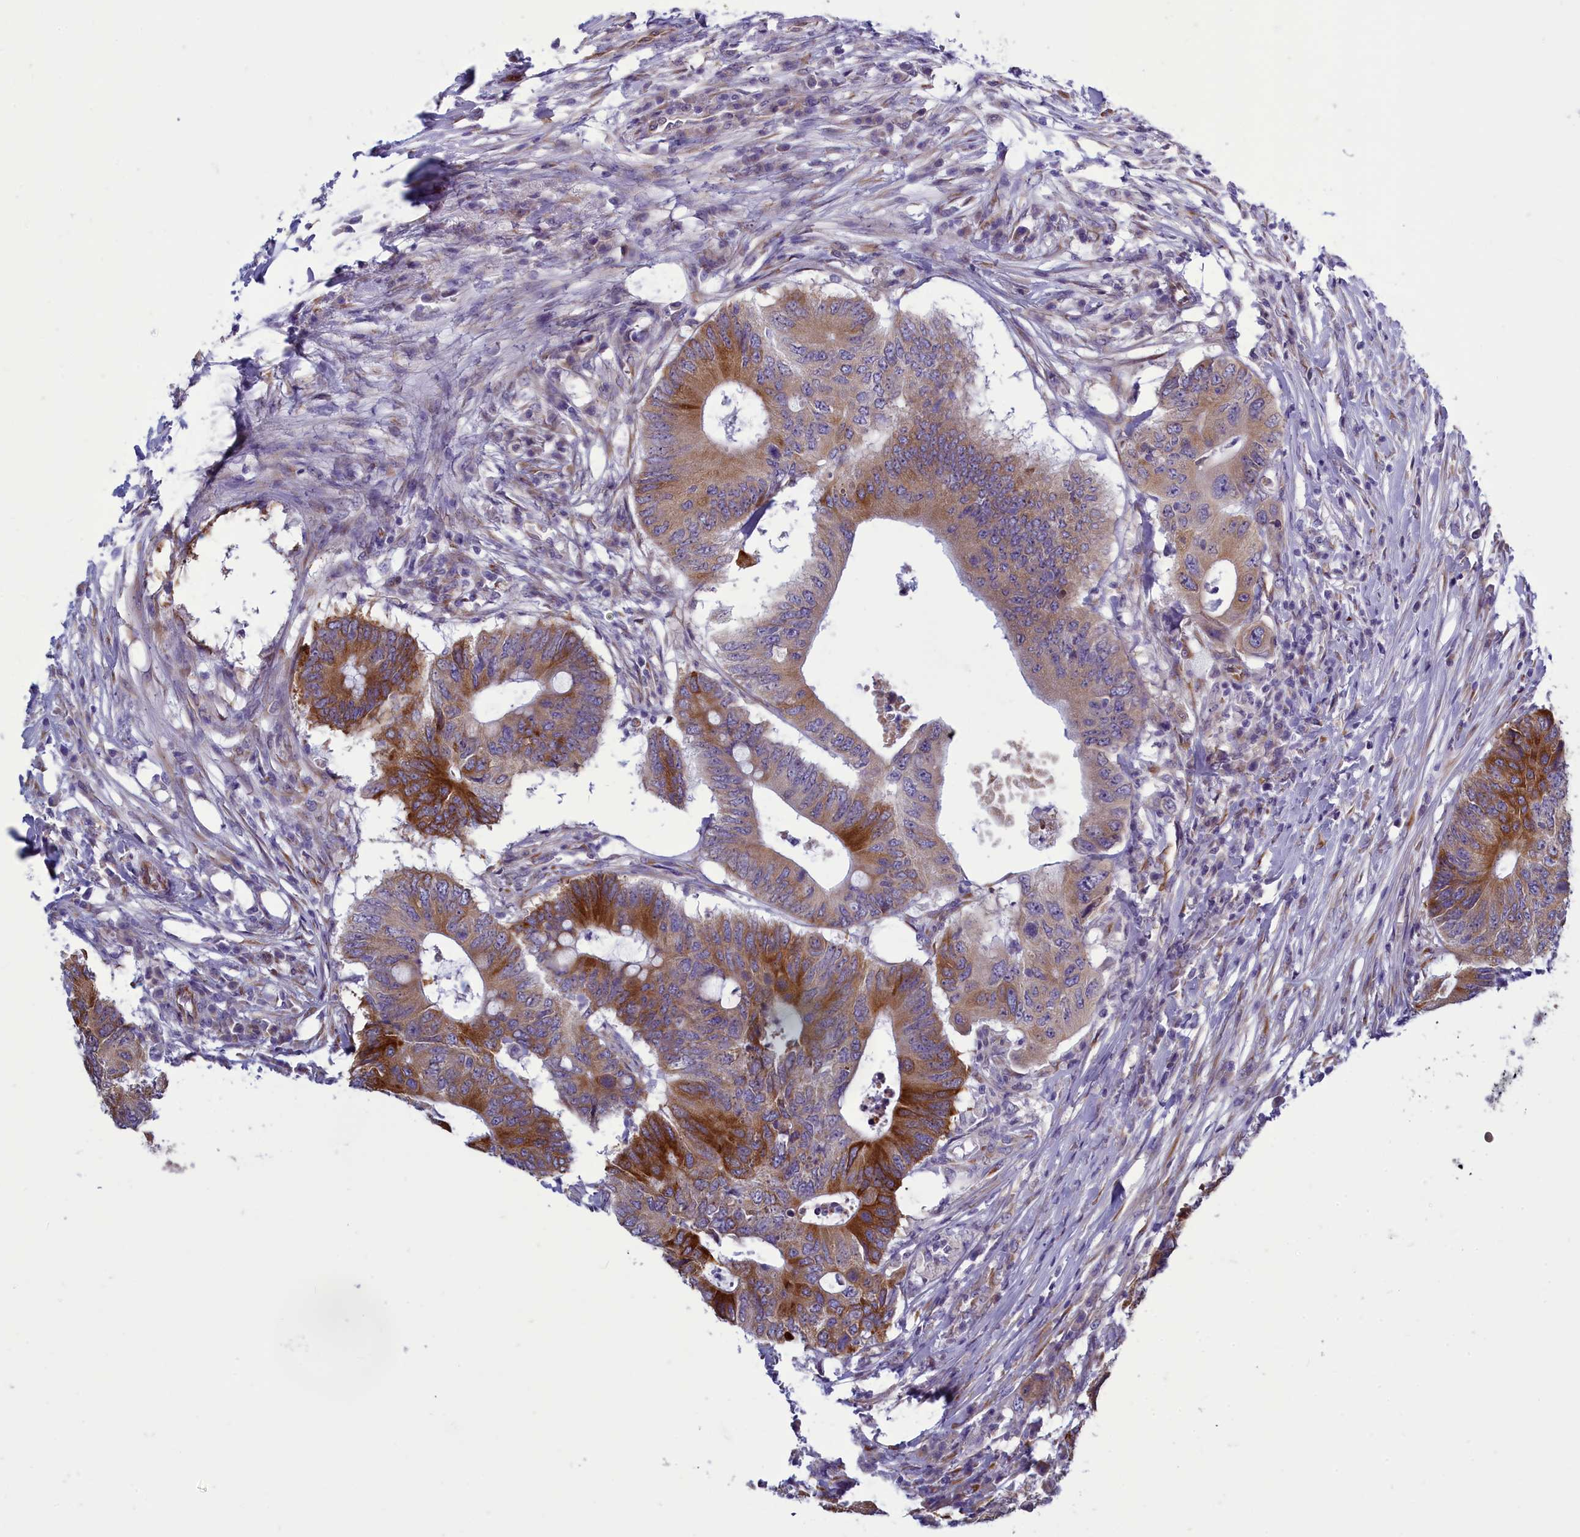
{"staining": {"intensity": "strong", "quantity": "25%-75%", "location": "cytoplasmic/membranous"}, "tissue": "colorectal cancer", "cell_type": "Tumor cells", "image_type": "cancer", "snomed": [{"axis": "morphology", "description": "Adenocarcinoma, NOS"}, {"axis": "topography", "description": "Colon"}], "caption": "Tumor cells exhibit high levels of strong cytoplasmic/membranous expression in approximately 25%-75% of cells in colorectal cancer. Nuclei are stained in blue.", "gene": "CENATAC", "patient": {"sex": "male", "age": 71}}